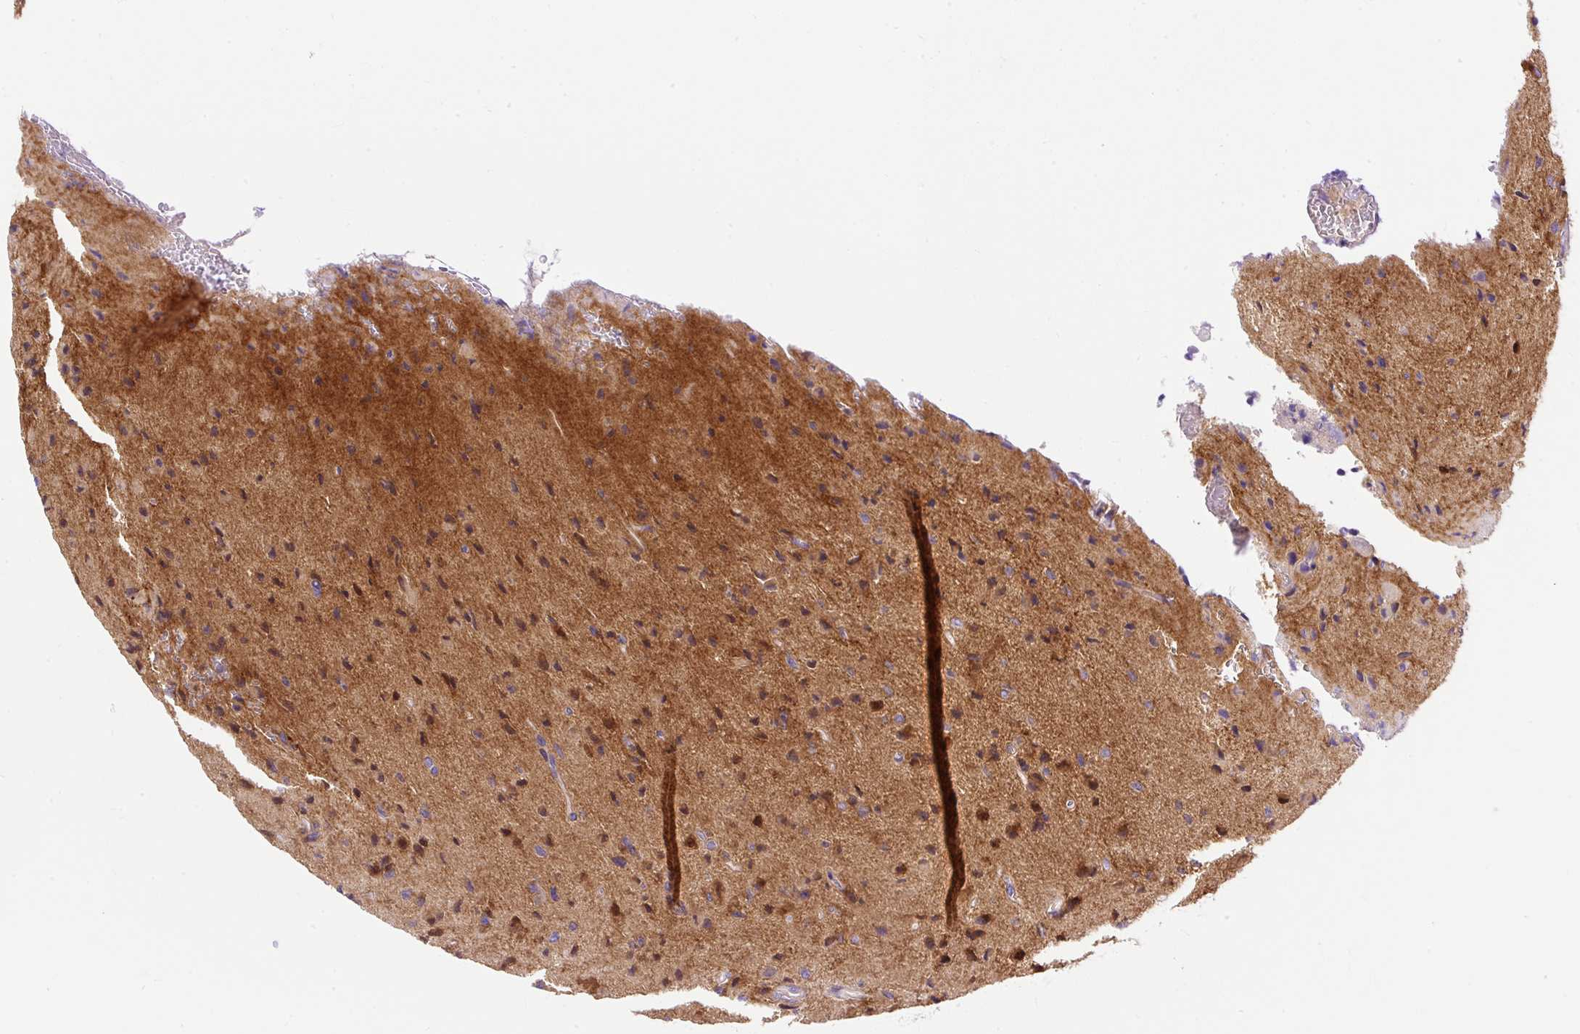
{"staining": {"intensity": "moderate", "quantity": ">75%", "location": "cytoplasmic/membranous"}, "tissue": "glioma", "cell_type": "Tumor cells", "image_type": "cancer", "snomed": [{"axis": "morphology", "description": "Glioma, malignant, High grade"}, {"axis": "topography", "description": "Brain"}], "caption": "High-power microscopy captured an immunohistochemistry image of malignant glioma (high-grade), revealing moderate cytoplasmic/membranous staining in approximately >75% of tumor cells.", "gene": "OR4K15", "patient": {"sex": "male", "age": 36}}